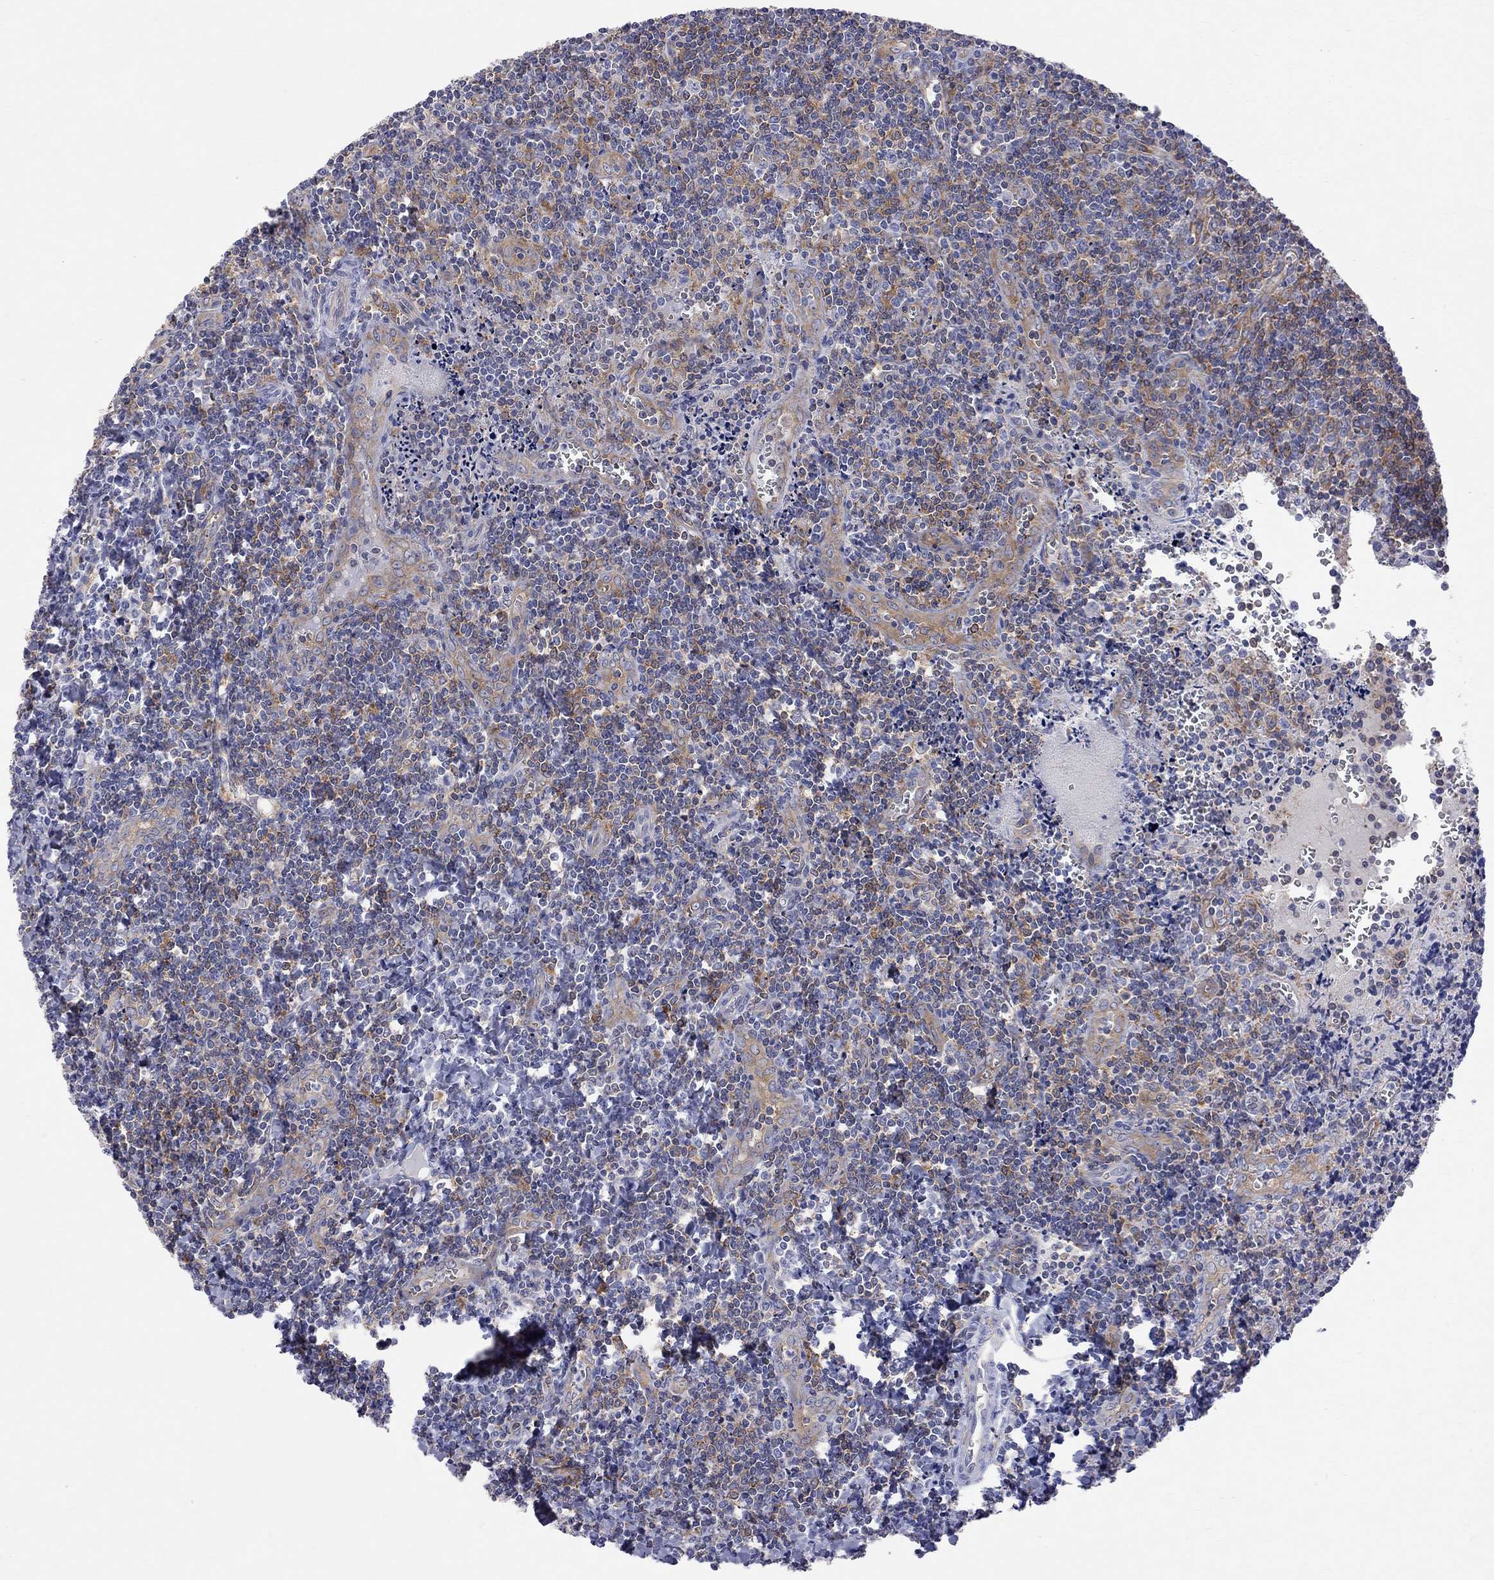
{"staining": {"intensity": "moderate", "quantity": "25%-75%", "location": "cytoplasmic/membranous"}, "tissue": "tonsil", "cell_type": "Germinal center cells", "image_type": "normal", "snomed": [{"axis": "morphology", "description": "Normal tissue, NOS"}, {"axis": "morphology", "description": "Inflammation, NOS"}, {"axis": "topography", "description": "Tonsil"}], "caption": "Moderate cytoplasmic/membranous protein positivity is present in about 25%-75% of germinal center cells in tonsil. (Stains: DAB (3,3'-diaminobenzidine) in brown, nuclei in blue, Microscopy: brightfield microscopy at high magnification).", "gene": "ABI3", "patient": {"sex": "female", "age": 31}}